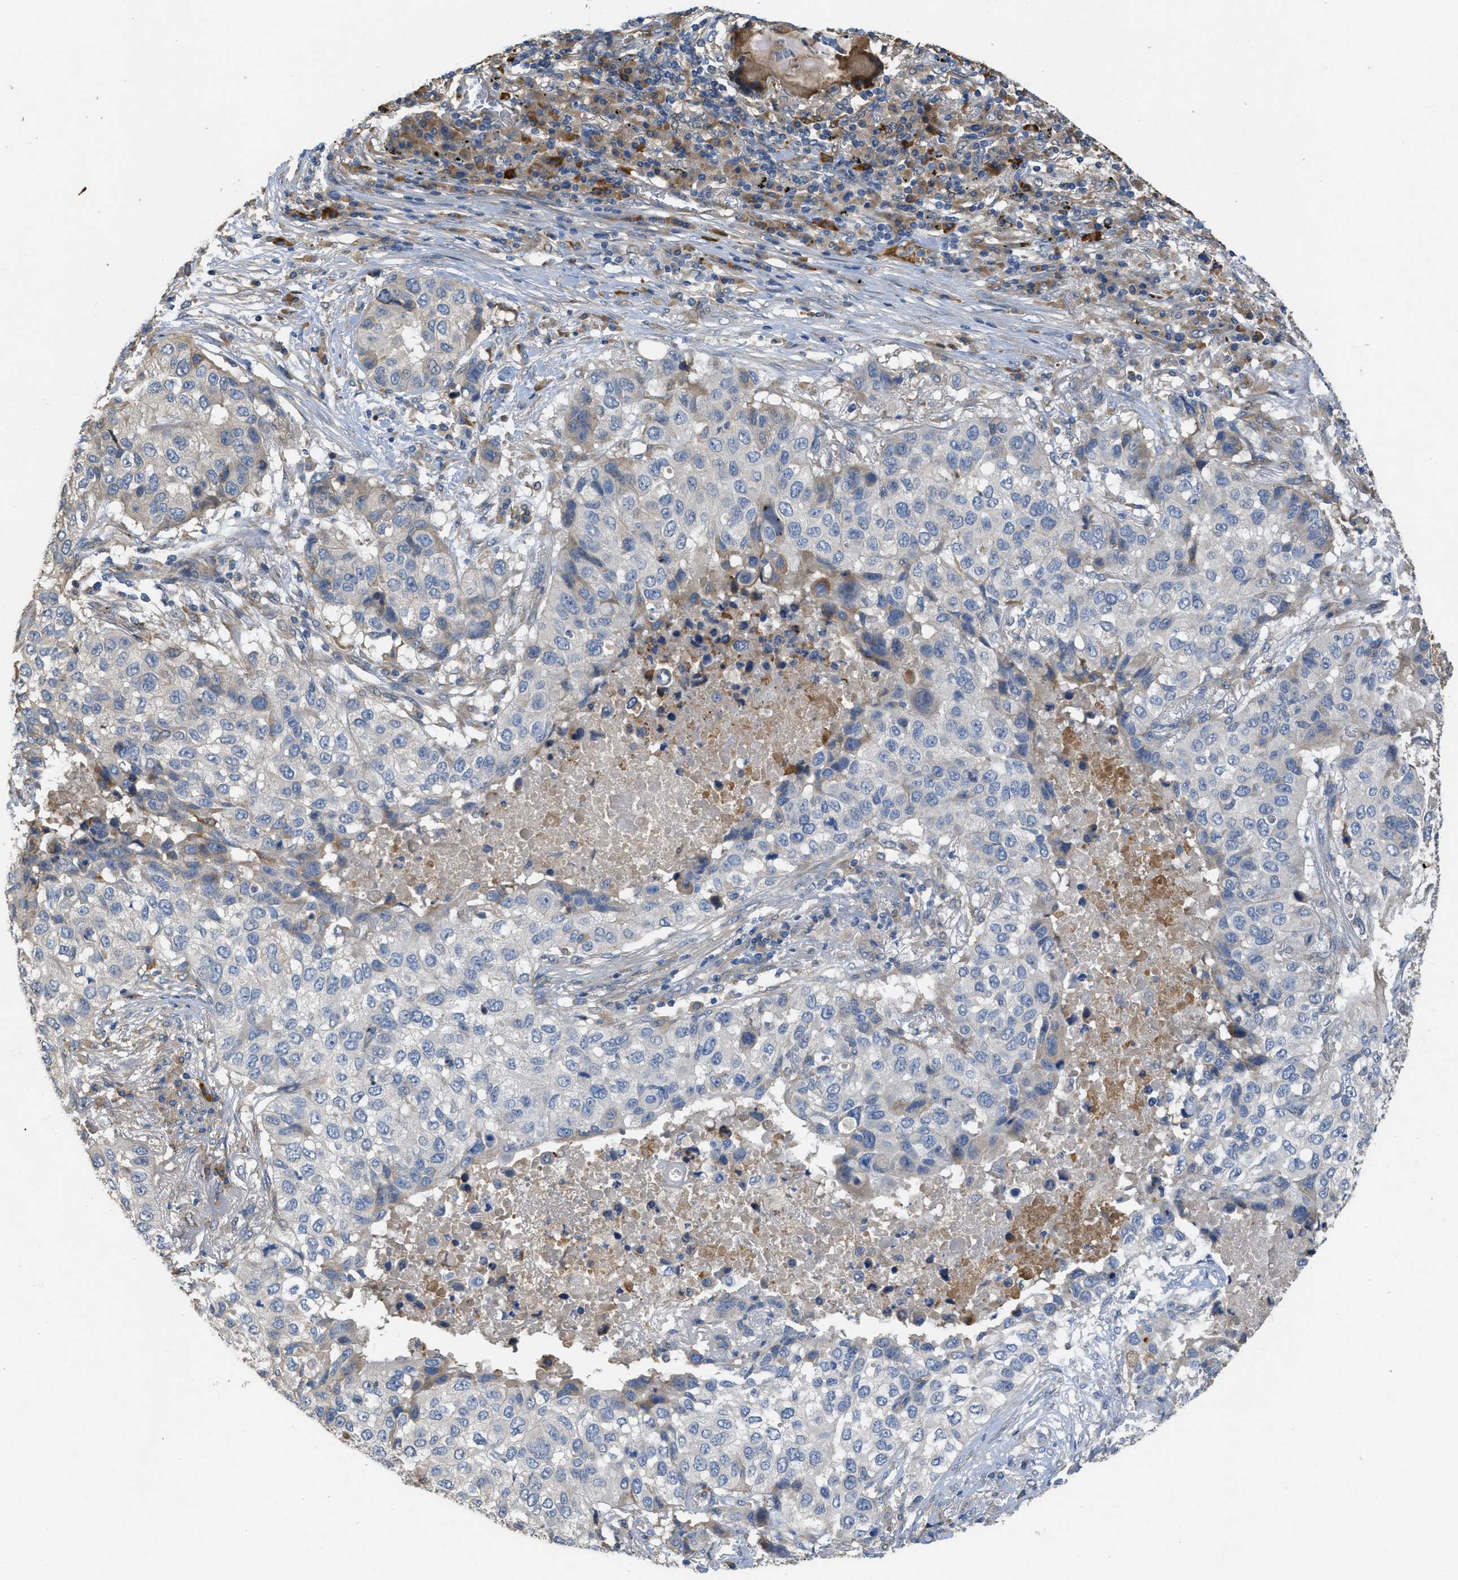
{"staining": {"intensity": "weak", "quantity": "<25%", "location": "cytoplasmic/membranous"}, "tissue": "lung cancer", "cell_type": "Tumor cells", "image_type": "cancer", "snomed": [{"axis": "morphology", "description": "Squamous cell carcinoma, NOS"}, {"axis": "topography", "description": "Lung"}], "caption": "The micrograph displays no staining of tumor cells in lung cancer (squamous cell carcinoma).", "gene": "RIPK2", "patient": {"sex": "male", "age": 57}}